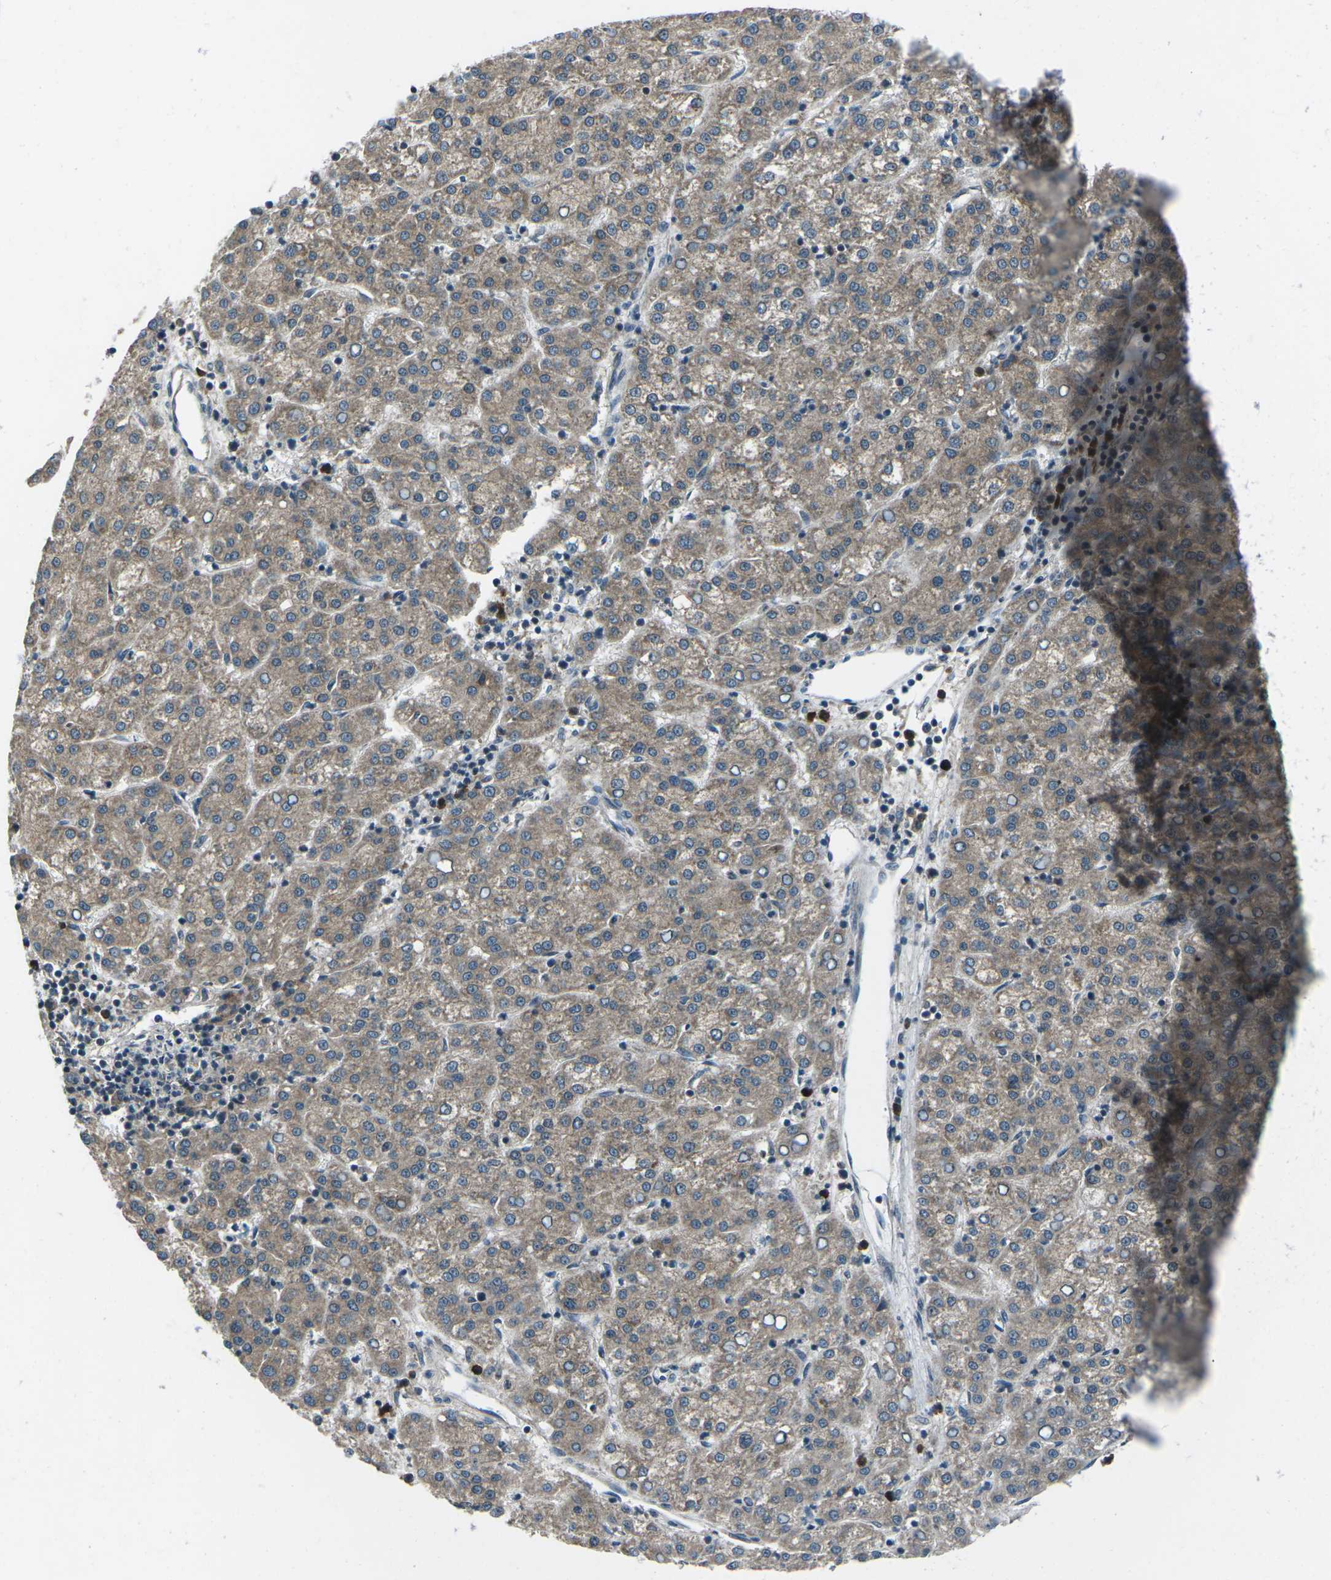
{"staining": {"intensity": "moderate", "quantity": ">75%", "location": "cytoplasmic/membranous"}, "tissue": "liver cancer", "cell_type": "Tumor cells", "image_type": "cancer", "snomed": [{"axis": "morphology", "description": "Carcinoma, Hepatocellular, NOS"}, {"axis": "topography", "description": "Liver"}], "caption": "This photomicrograph exhibits immunohistochemistry staining of liver cancer (hepatocellular carcinoma), with medium moderate cytoplasmic/membranous expression in approximately >75% of tumor cells.", "gene": "CDK16", "patient": {"sex": "female", "age": 58}}